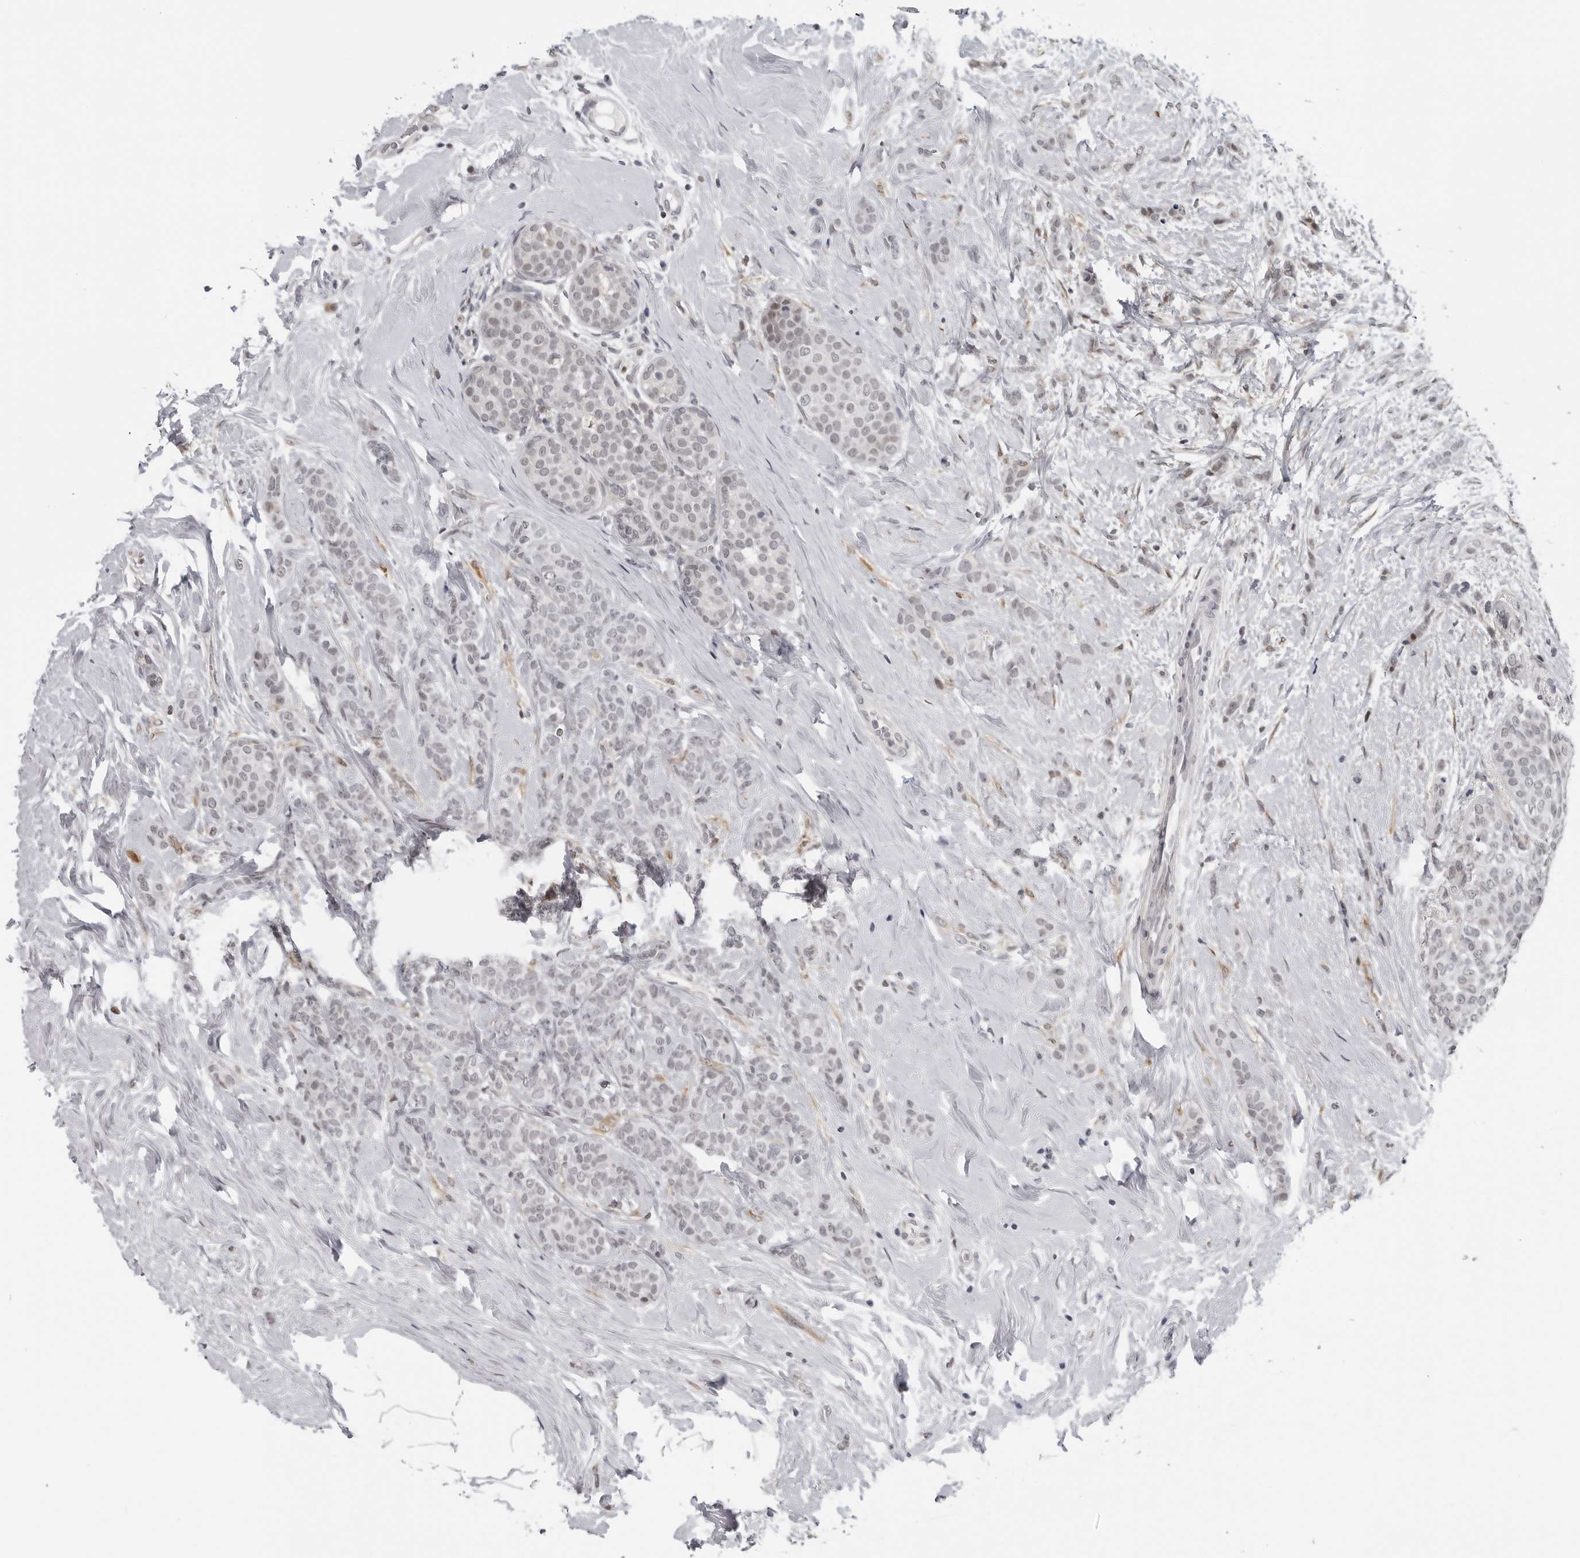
{"staining": {"intensity": "weak", "quantity": "<25%", "location": "nuclear"}, "tissue": "breast cancer", "cell_type": "Tumor cells", "image_type": "cancer", "snomed": [{"axis": "morphology", "description": "Lobular carcinoma, in situ"}, {"axis": "morphology", "description": "Lobular carcinoma"}, {"axis": "topography", "description": "Breast"}], "caption": "Lobular carcinoma (breast) was stained to show a protein in brown. There is no significant staining in tumor cells. (Brightfield microscopy of DAB (3,3'-diaminobenzidine) immunohistochemistry (IHC) at high magnification).", "gene": "MAF", "patient": {"sex": "female", "age": 41}}